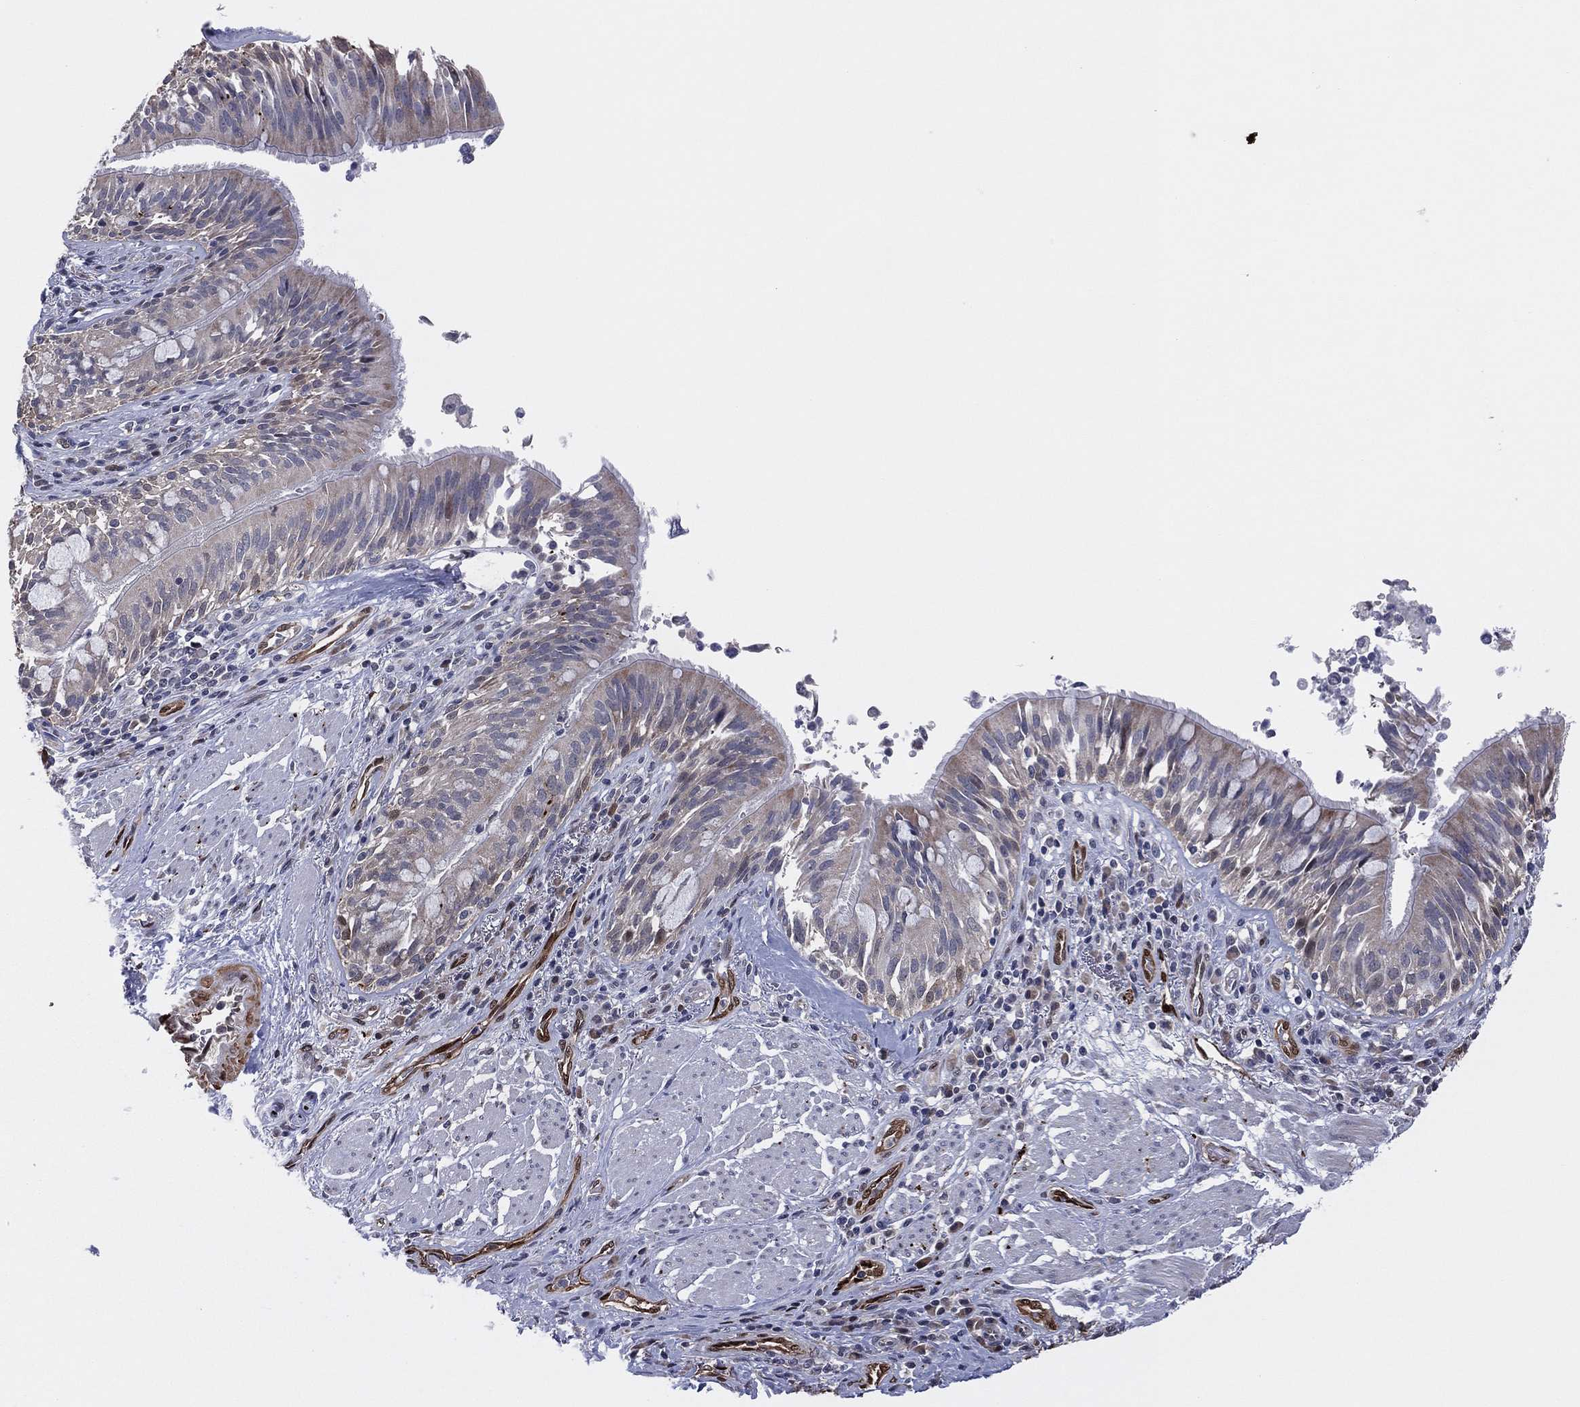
{"staining": {"intensity": "strong", "quantity": "<25%", "location": "cytoplasmic/membranous,nuclear"}, "tissue": "bronchus", "cell_type": "Respiratory epithelial cells", "image_type": "normal", "snomed": [{"axis": "morphology", "description": "Normal tissue, NOS"}, {"axis": "morphology", "description": "Squamous cell carcinoma, NOS"}, {"axis": "topography", "description": "Bronchus"}, {"axis": "topography", "description": "Lung"}], "caption": "Immunohistochemistry of normal human bronchus reveals medium levels of strong cytoplasmic/membranous,nuclear expression in approximately <25% of respiratory epithelial cells.", "gene": "SNCG", "patient": {"sex": "male", "age": 64}}